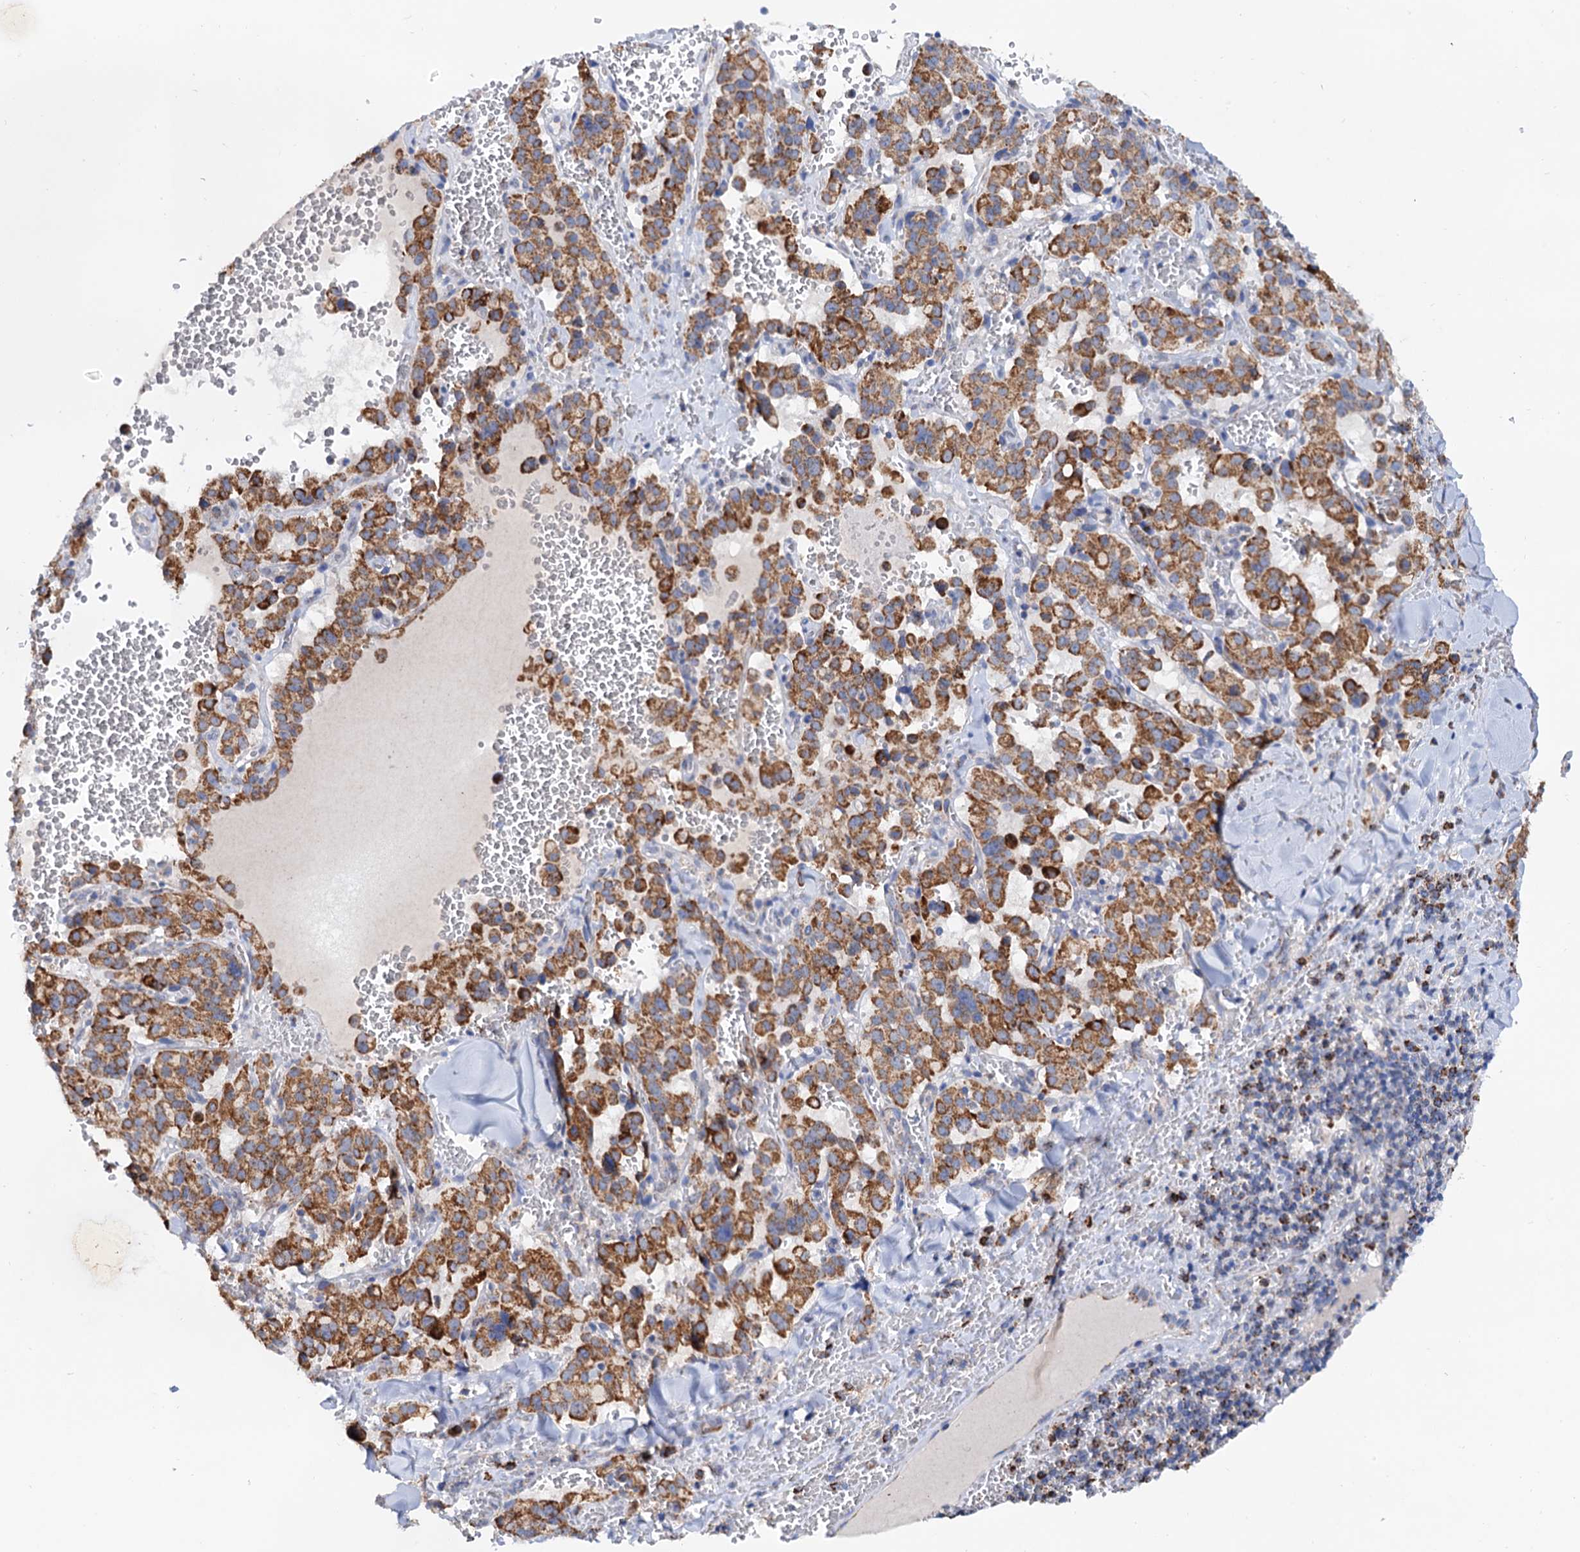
{"staining": {"intensity": "moderate", "quantity": ">75%", "location": "cytoplasmic/membranous"}, "tissue": "pancreatic cancer", "cell_type": "Tumor cells", "image_type": "cancer", "snomed": [{"axis": "morphology", "description": "Adenocarcinoma, NOS"}, {"axis": "topography", "description": "Pancreas"}], "caption": "Human pancreatic cancer stained for a protein (brown) displays moderate cytoplasmic/membranous positive staining in approximately >75% of tumor cells.", "gene": "C2CD3", "patient": {"sex": "male", "age": 65}}